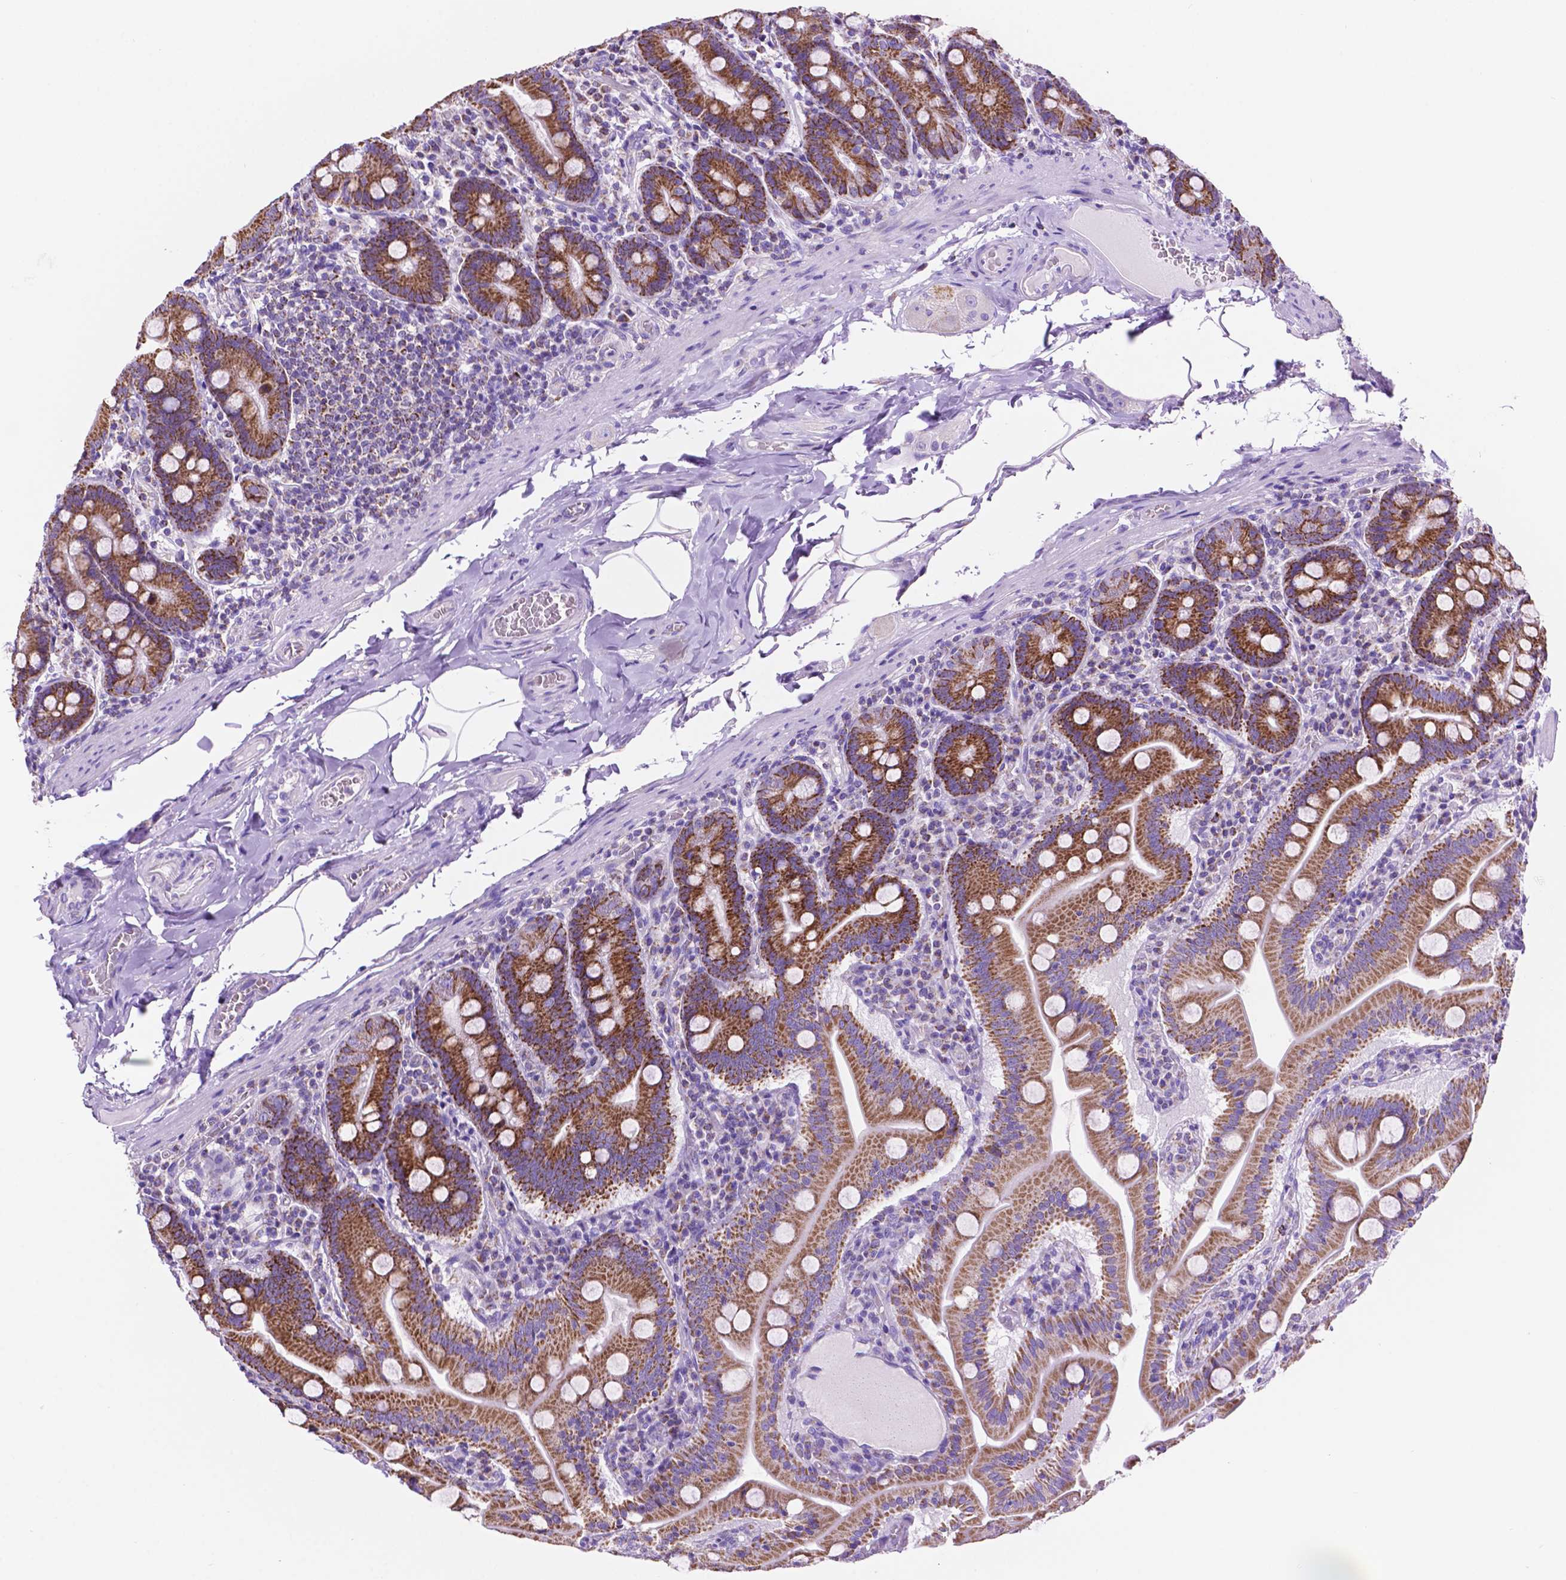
{"staining": {"intensity": "strong", "quantity": ">75%", "location": "cytoplasmic/membranous"}, "tissue": "small intestine", "cell_type": "Glandular cells", "image_type": "normal", "snomed": [{"axis": "morphology", "description": "Normal tissue, NOS"}, {"axis": "topography", "description": "Small intestine"}], "caption": "Immunohistochemical staining of unremarkable human small intestine reveals high levels of strong cytoplasmic/membranous staining in about >75% of glandular cells. The staining was performed using DAB (3,3'-diaminobenzidine), with brown indicating positive protein expression. Nuclei are stained blue with hematoxylin.", "gene": "GDPD5", "patient": {"sex": "male", "age": 37}}